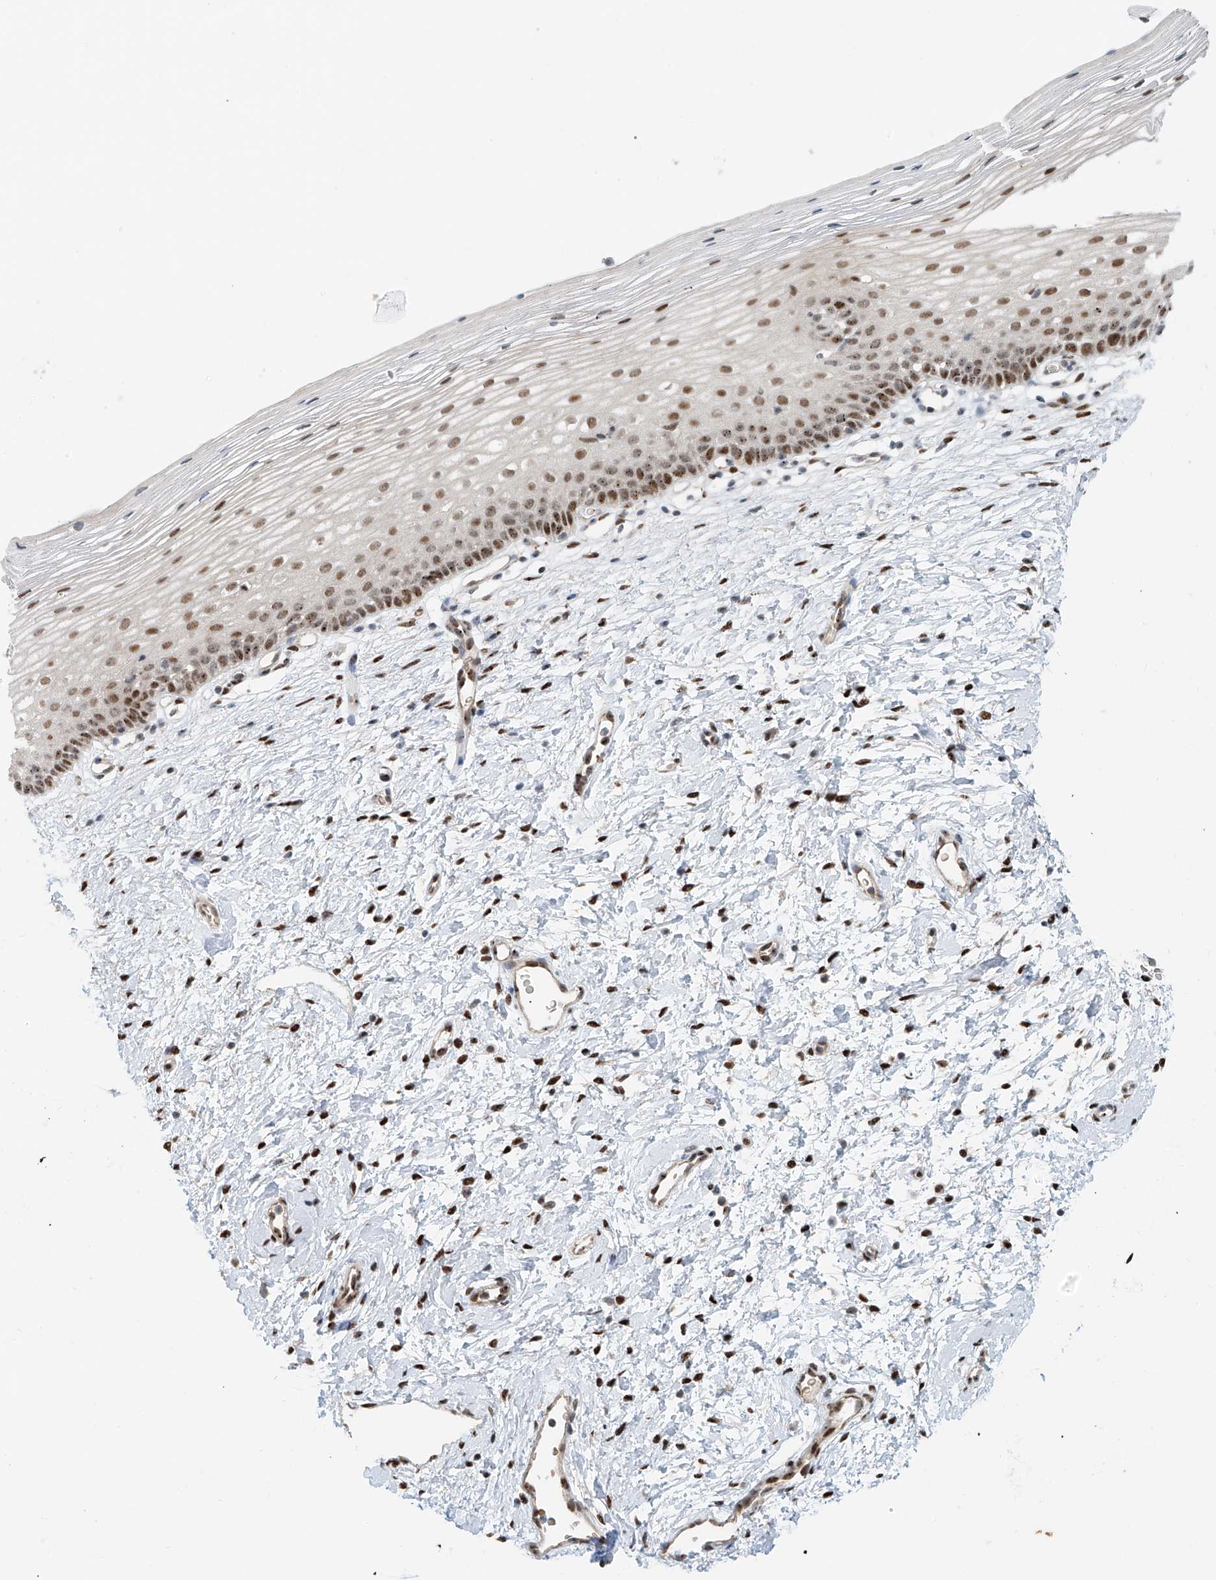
{"staining": {"intensity": "strong", "quantity": ">75%", "location": "nuclear"}, "tissue": "cervix", "cell_type": "Glandular cells", "image_type": "normal", "snomed": [{"axis": "morphology", "description": "Normal tissue, NOS"}, {"axis": "topography", "description": "Cervix"}], "caption": "Immunohistochemical staining of normal cervix exhibits high levels of strong nuclear staining in approximately >75% of glandular cells. (brown staining indicates protein expression, while blue staining denotes nuclei).", "gene": "ZNF514", "patient": {"sex": "female", "age": 72}}